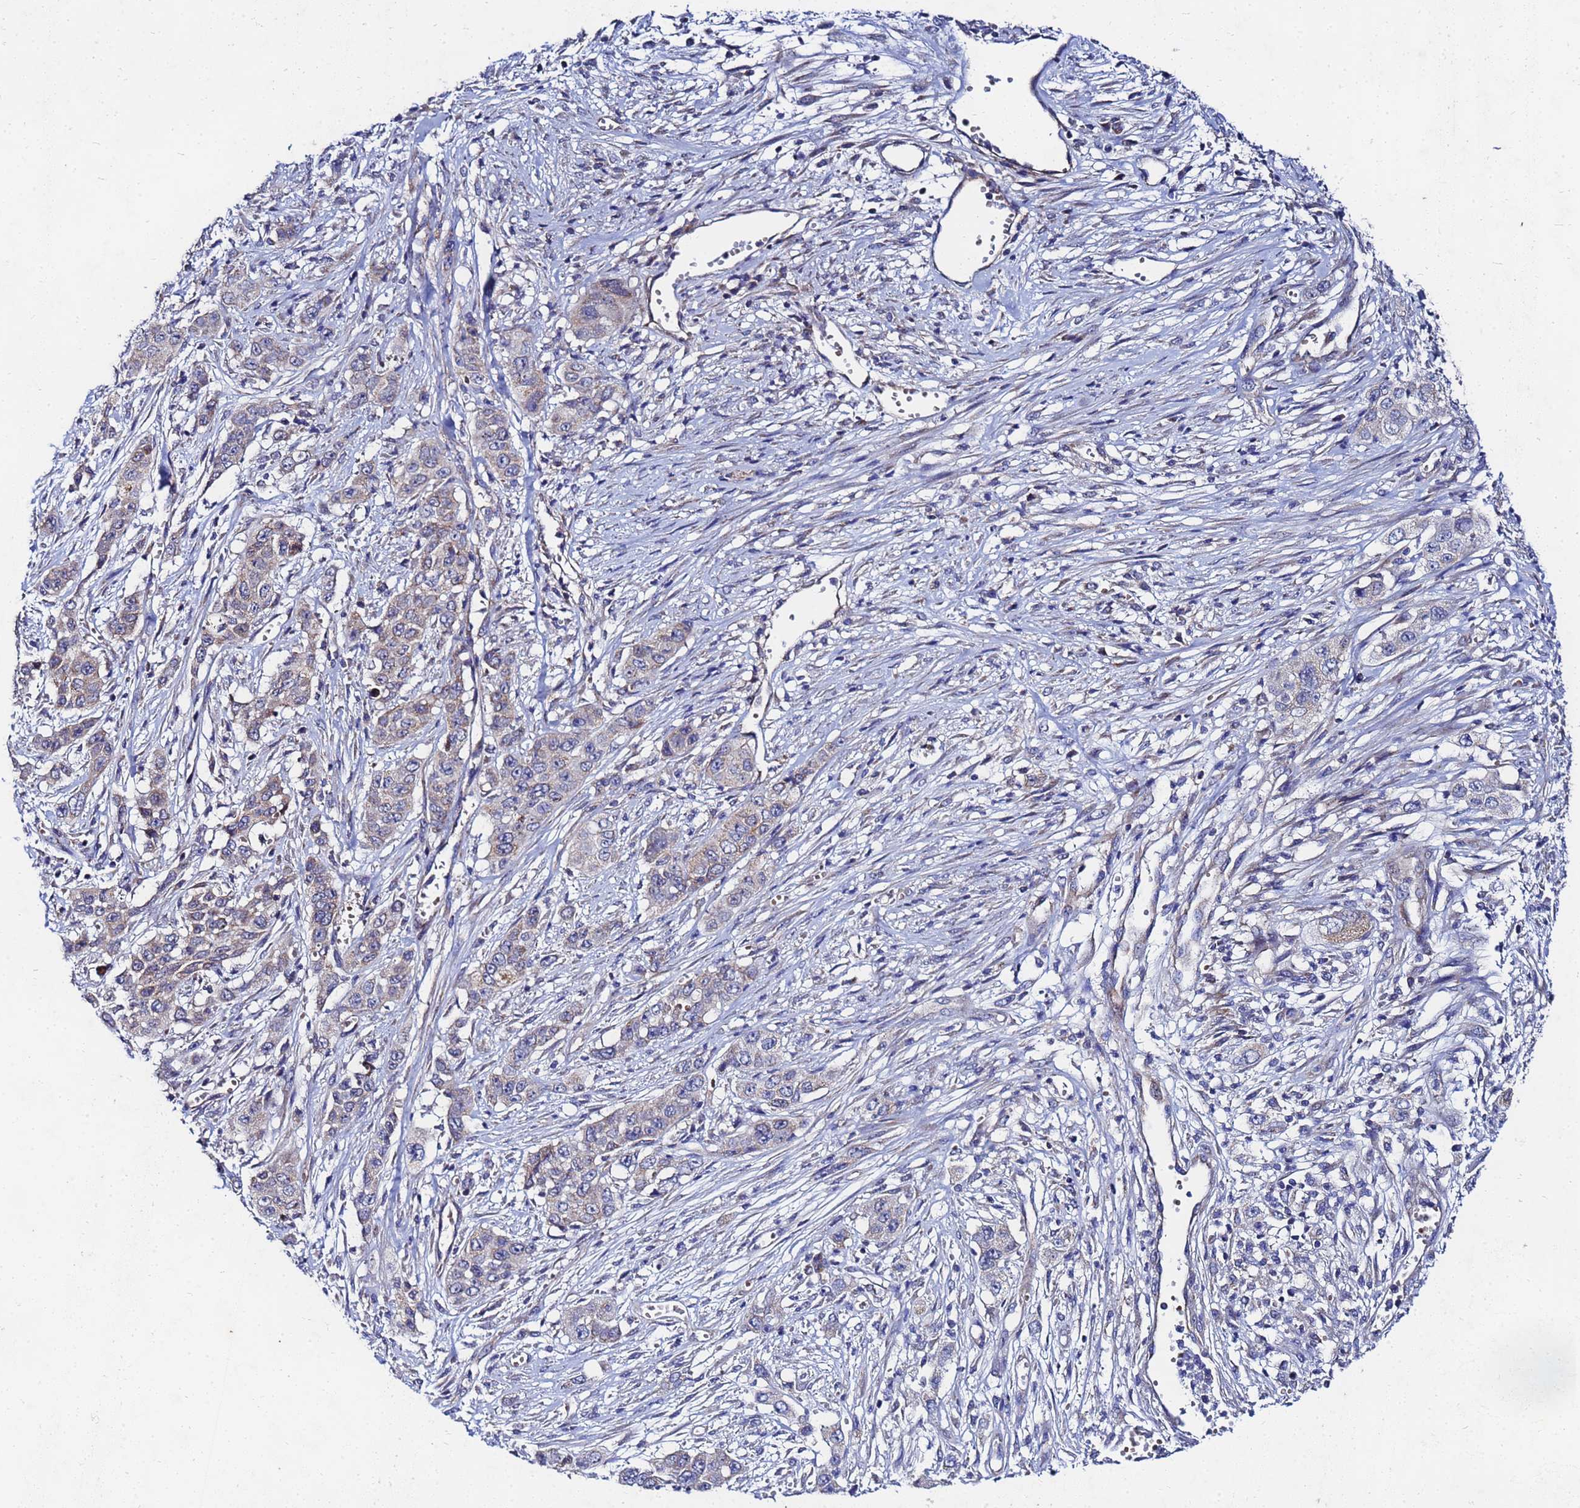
{"staining": {"intensity": "negative", "quantity": "none", "location": "none"}, "tissue": "stomach cancer", "cell_type": "Tumor cells", "image_type": "cancer", "snomed": [{"axis": "morphology", "description": "Adenocarcinoma, NOS"}, {"axis": "topography", "description": "Stomach, upper"}], "caption": "Image shows no protein positivity in tumor cells of stomach cancer tissue.", "gene": "FAHD2A", "patient": {"sex": "male", "age": 62}}